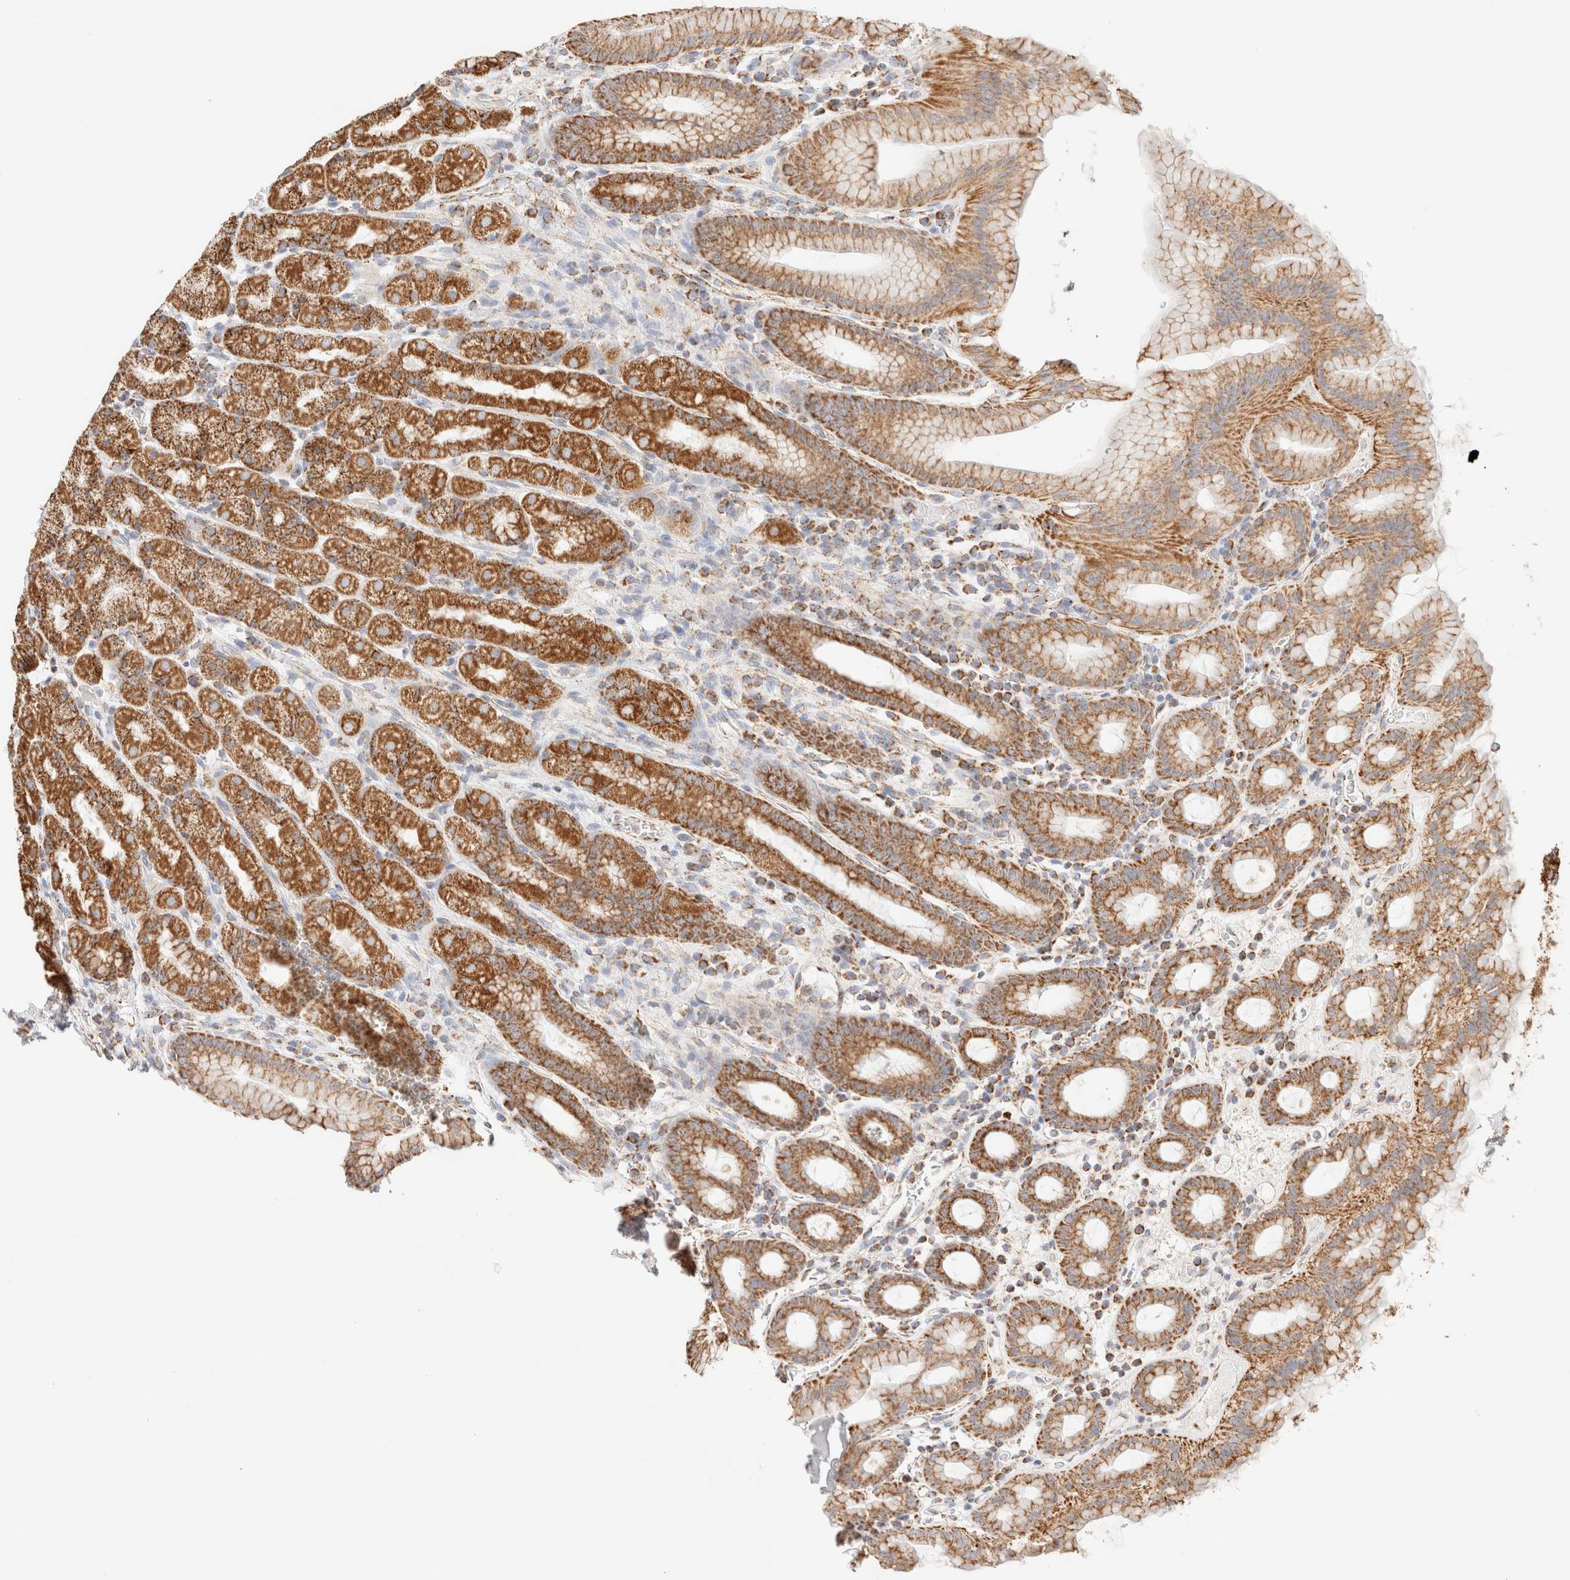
{"staining": {"intensity": "strong", "quantity": ">75%", "location": "cytoplasmic/membranous"}, "tissue": "stomach", "cell_type": "Glandular cells", "image_type": "normal", "snomed": [{"axis": "morphology", "description": "Normal tissue, NOS"}, {"axis": "topography", "description": "Stomach, upper"}], "caption": "Protein analysis of benign stomach demonstrates strong cytoplasmic/membranous staining in approximately >75% of glandular cells.", "gene": "PHB2", "patient": {"sex": "male", "age": 68}}